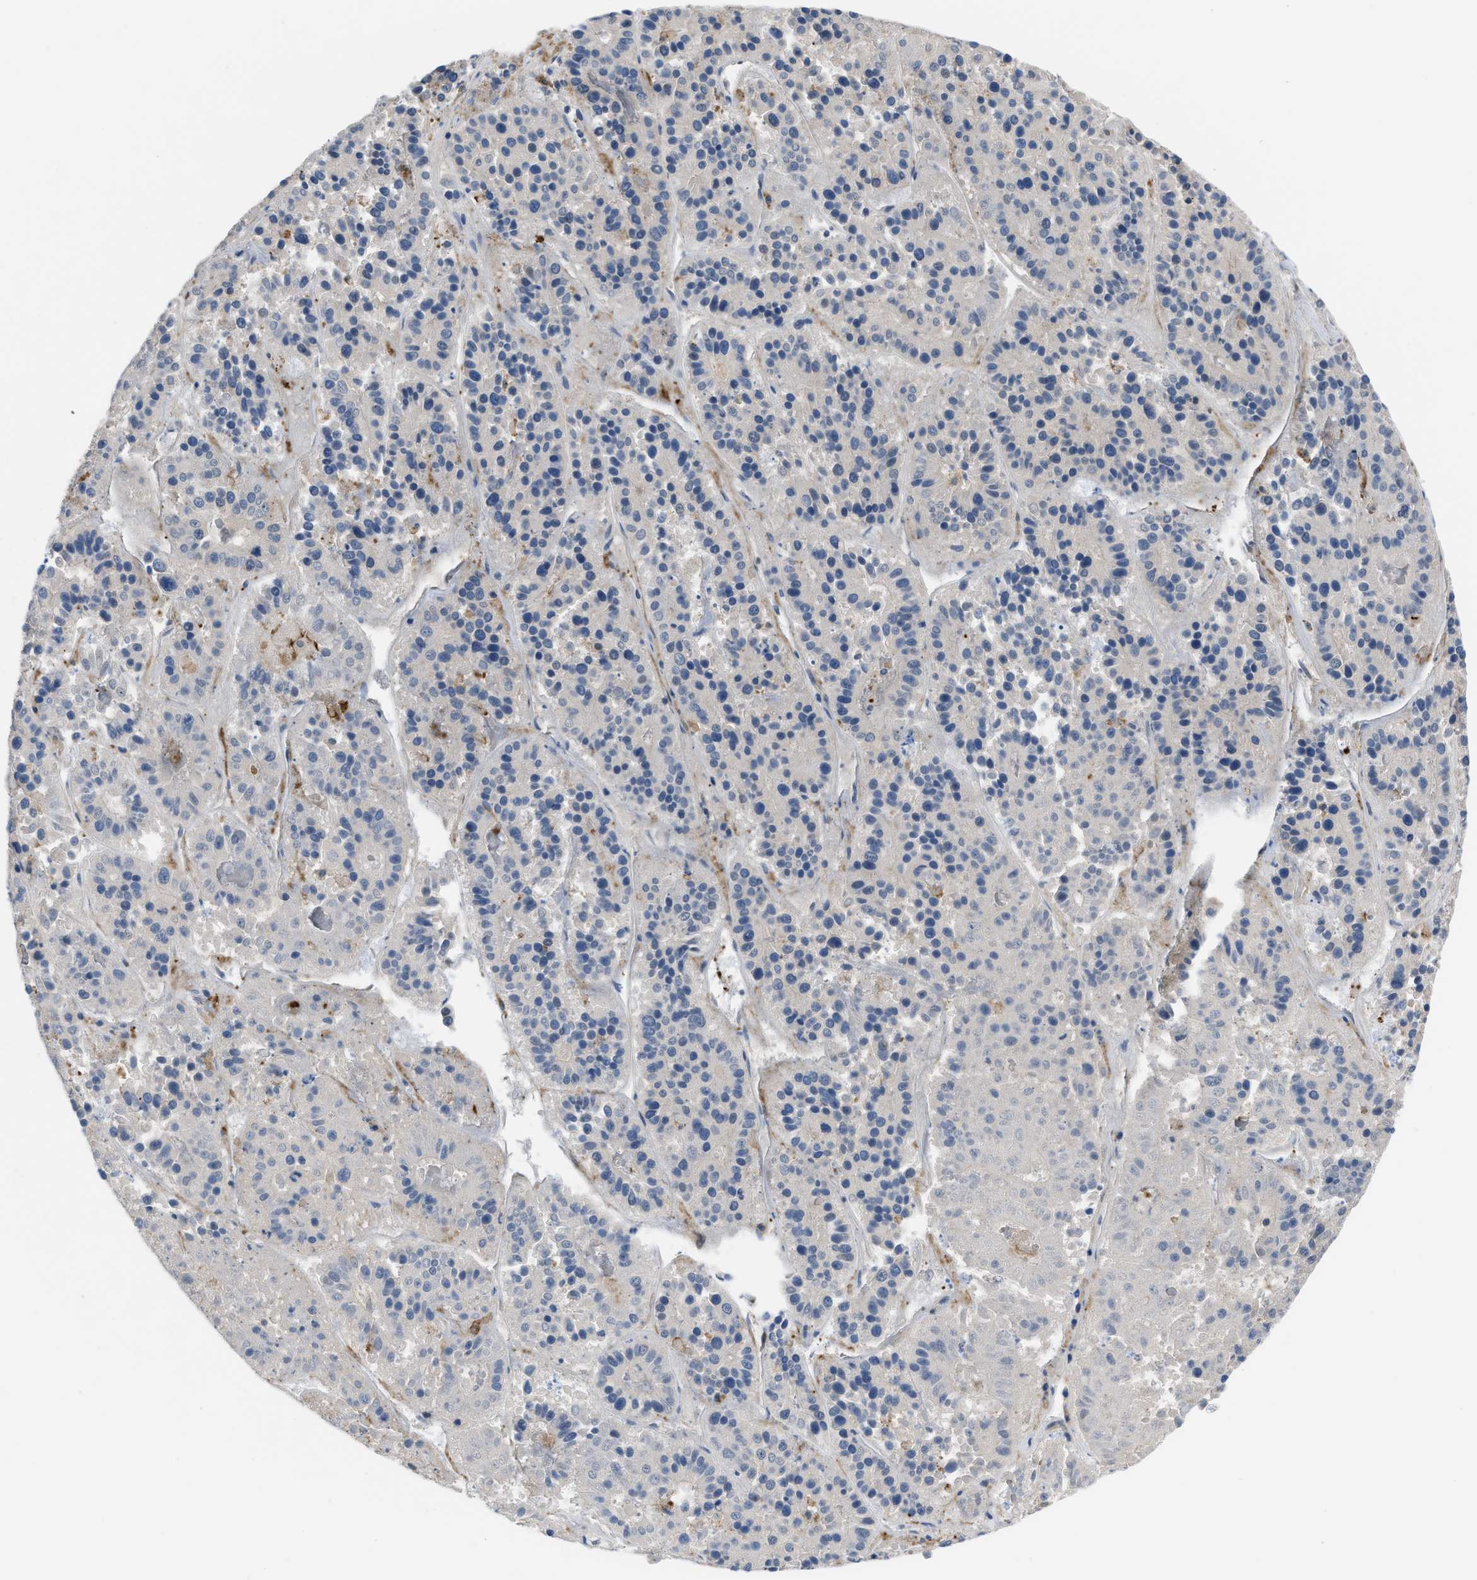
{"staining": {"intensity": "negative", "quantity": "none", "location": "none"}, "tissue": "pancreatic cancer", "cell_type": "Tumor cells", "image_type": "cancer", "snomed": [{"axis": "morphology", "description": "Adenocarcinoma, NOS"}, {"axis": "topography", "description": "Pancreas"}], "caption": "Immunohistochemical staining of pancreatic adenocarcinoma reveals no significant staining in tumor cells. (DAB (3,3'-diaminobenzidine) immunohistochemistry (IHC) with hematoxylin counter stain).", "gene": "FGF18", "patient": {"sex": "male", "age": 50}}